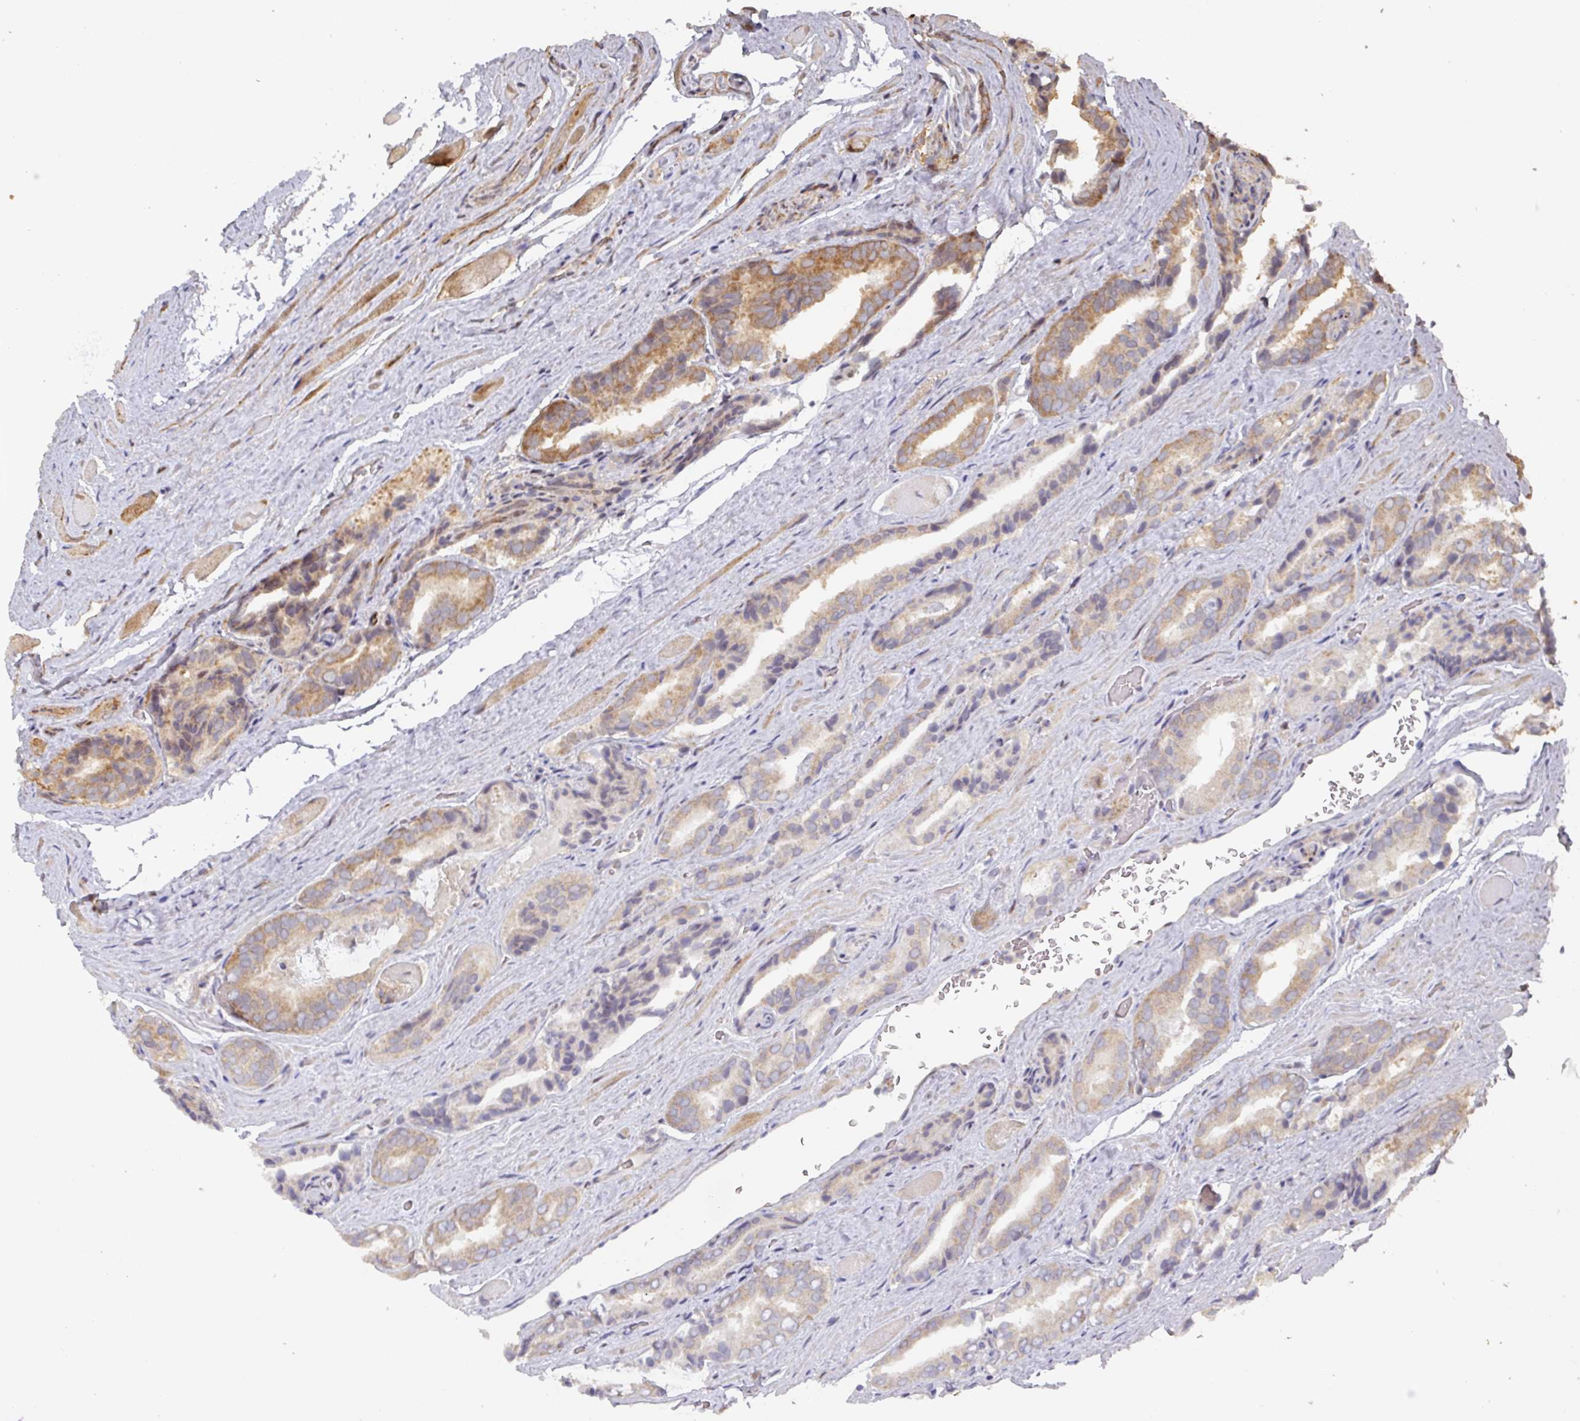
{"staining": {"intensity": "moderate", "quantity": "25%-75%", "location": "cytoplasmic/membranous"}, "tissue": "prostate cancer", "cell_type": "Tumor cells", "image_type": "cancer", "snomed": [{"axis": "morphology", "description": "Adenocarcinoma, High grade"}, {"axis": "topography", "description": "Prostate"}], "caption": "Protein staining displays moderate cytoplasmic/membranous positivity in about 25%-75% of tumor cells in prostate high-grade adenocarcinoma.", "gene": "CA7", "patient": {"sex": "male", "age": 72}}